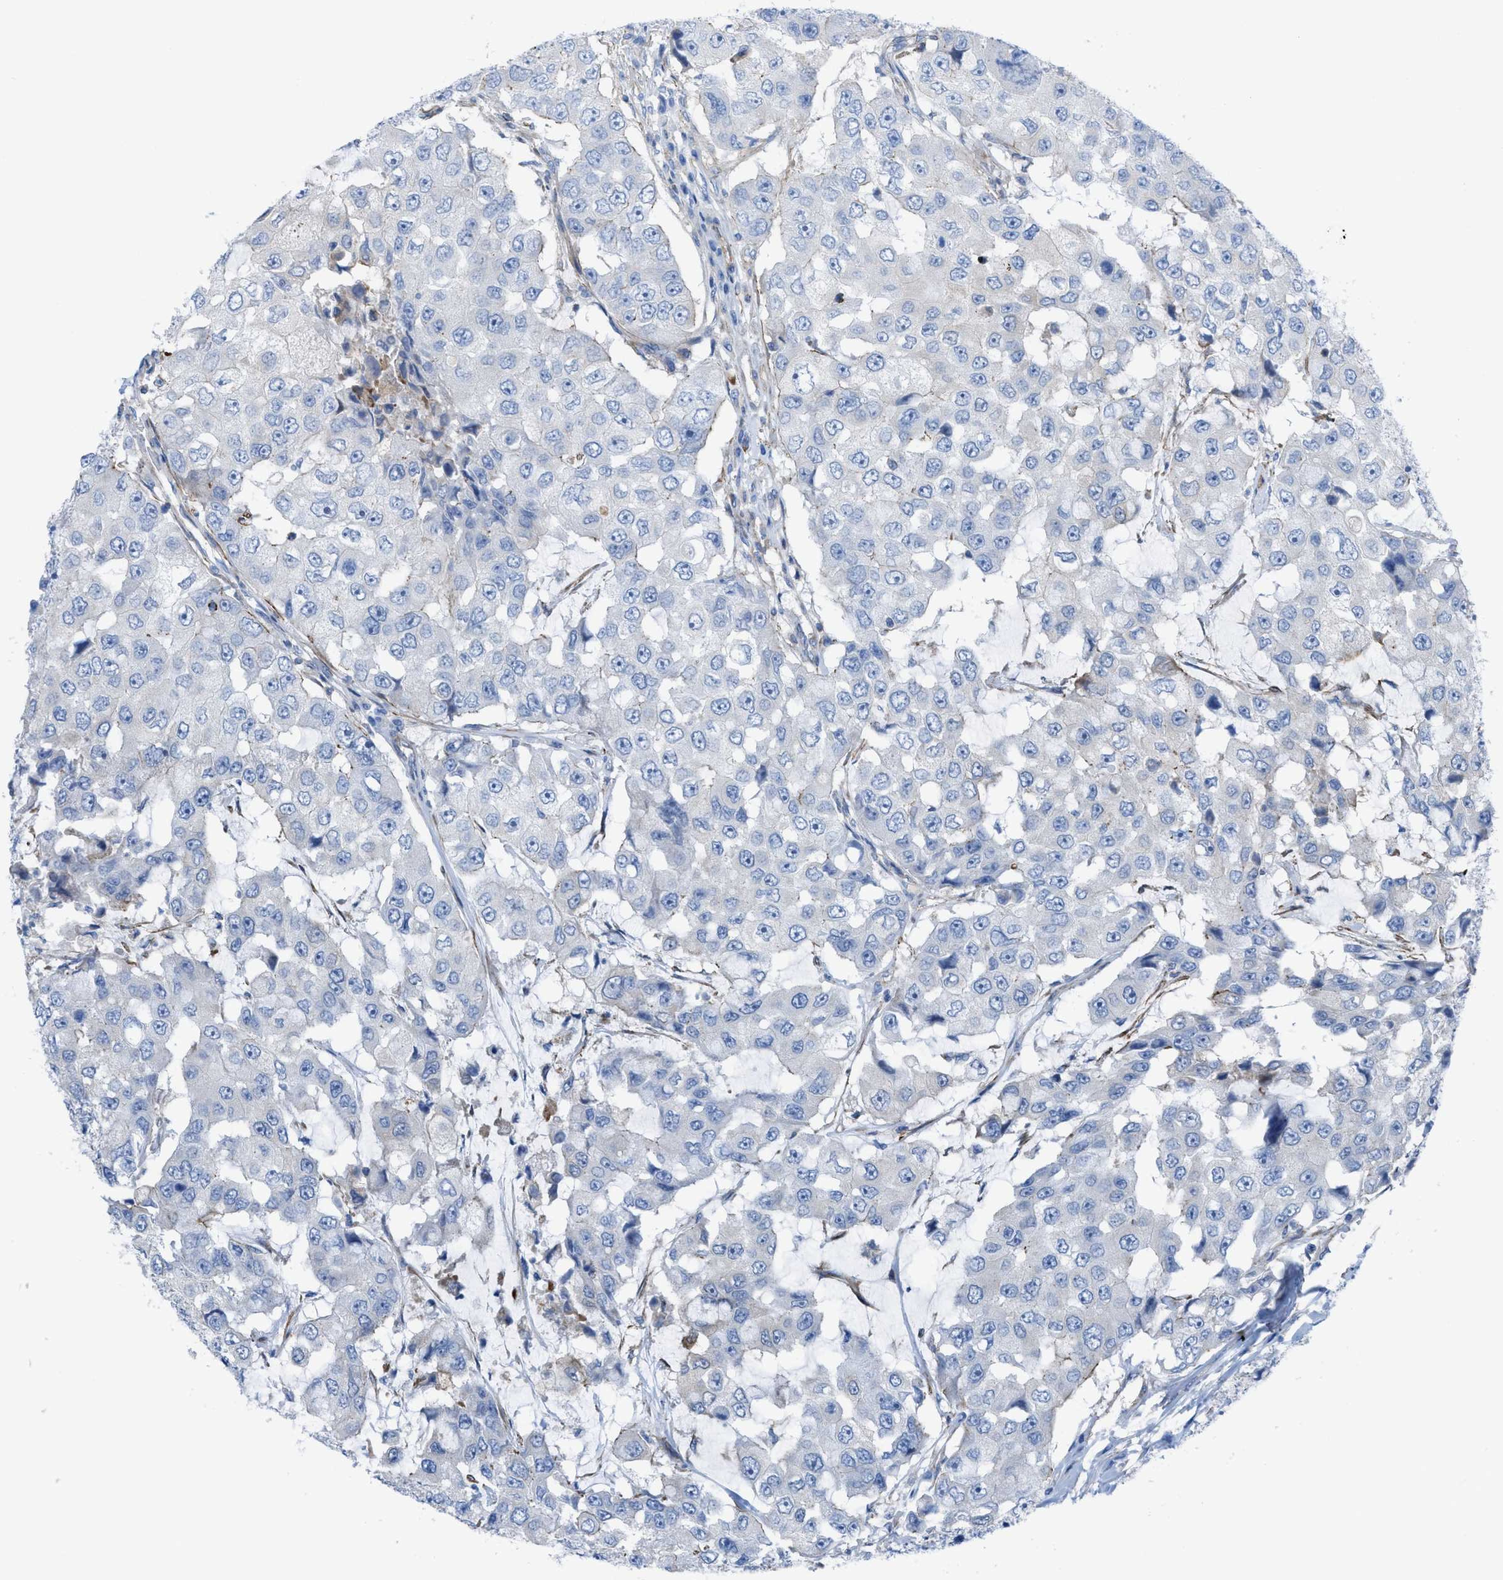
{"staining": {"intensity": "negative", "quantity": "none", "location": "none"}, "tissue": "breast cancer", "cell_type": "Tumor cells", "image_type": "cancer", "snomed": [{"axis": "morphology", "description": "Duct carcinoma"}, {"axis": "topography", "description": "Breast"}], "caption": "IHC histopathology image of neoplastic tissue: human breast infiltrating ductal carcinoma stained with DAB demonstrates no significant protein staining in tumor cells.", "gene": "KCNH7", "patient": {"sex": "female", "age": 27}}